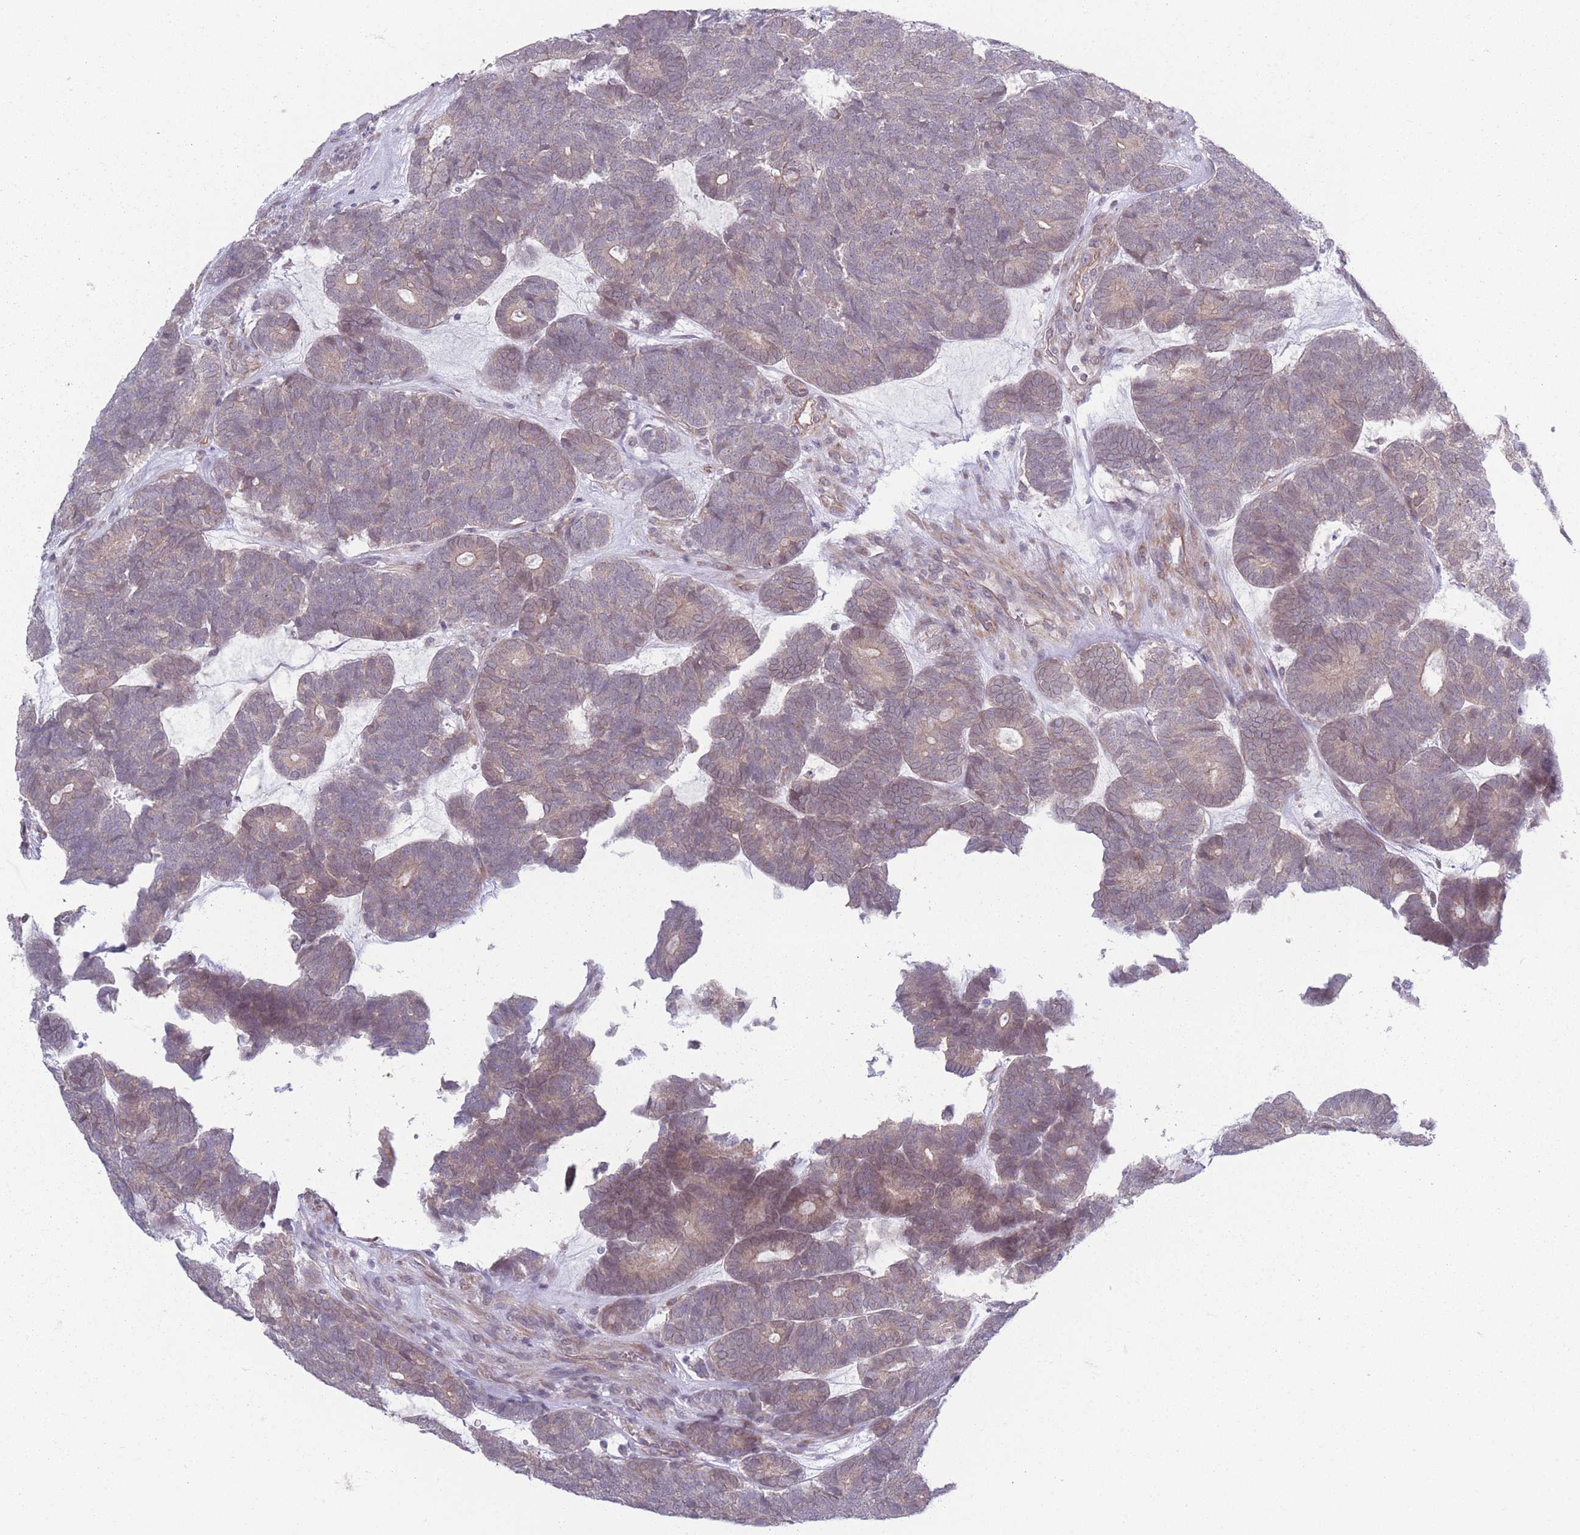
{"staining": {"intensity": "weak", "quantity": "<25%", "location": "cytoplasmic/membranous"}, "tissue": "head and neck cancer", "cell_type": "Tumor cells", "image_type": "cancer", "snomed": [{"axis": "morphology", "description": "Adenocarcinoma, NOS"}, {"axis": "topography", "description": "Head-Neck"}], "caption": "The immunohistochemistry (IHC) image has no significant expression in tumor cells of head and neck cancer (adenocarcinoma) tissue.", "gene": "VRK2", "patient": {"sex": "female", "age": 81}}